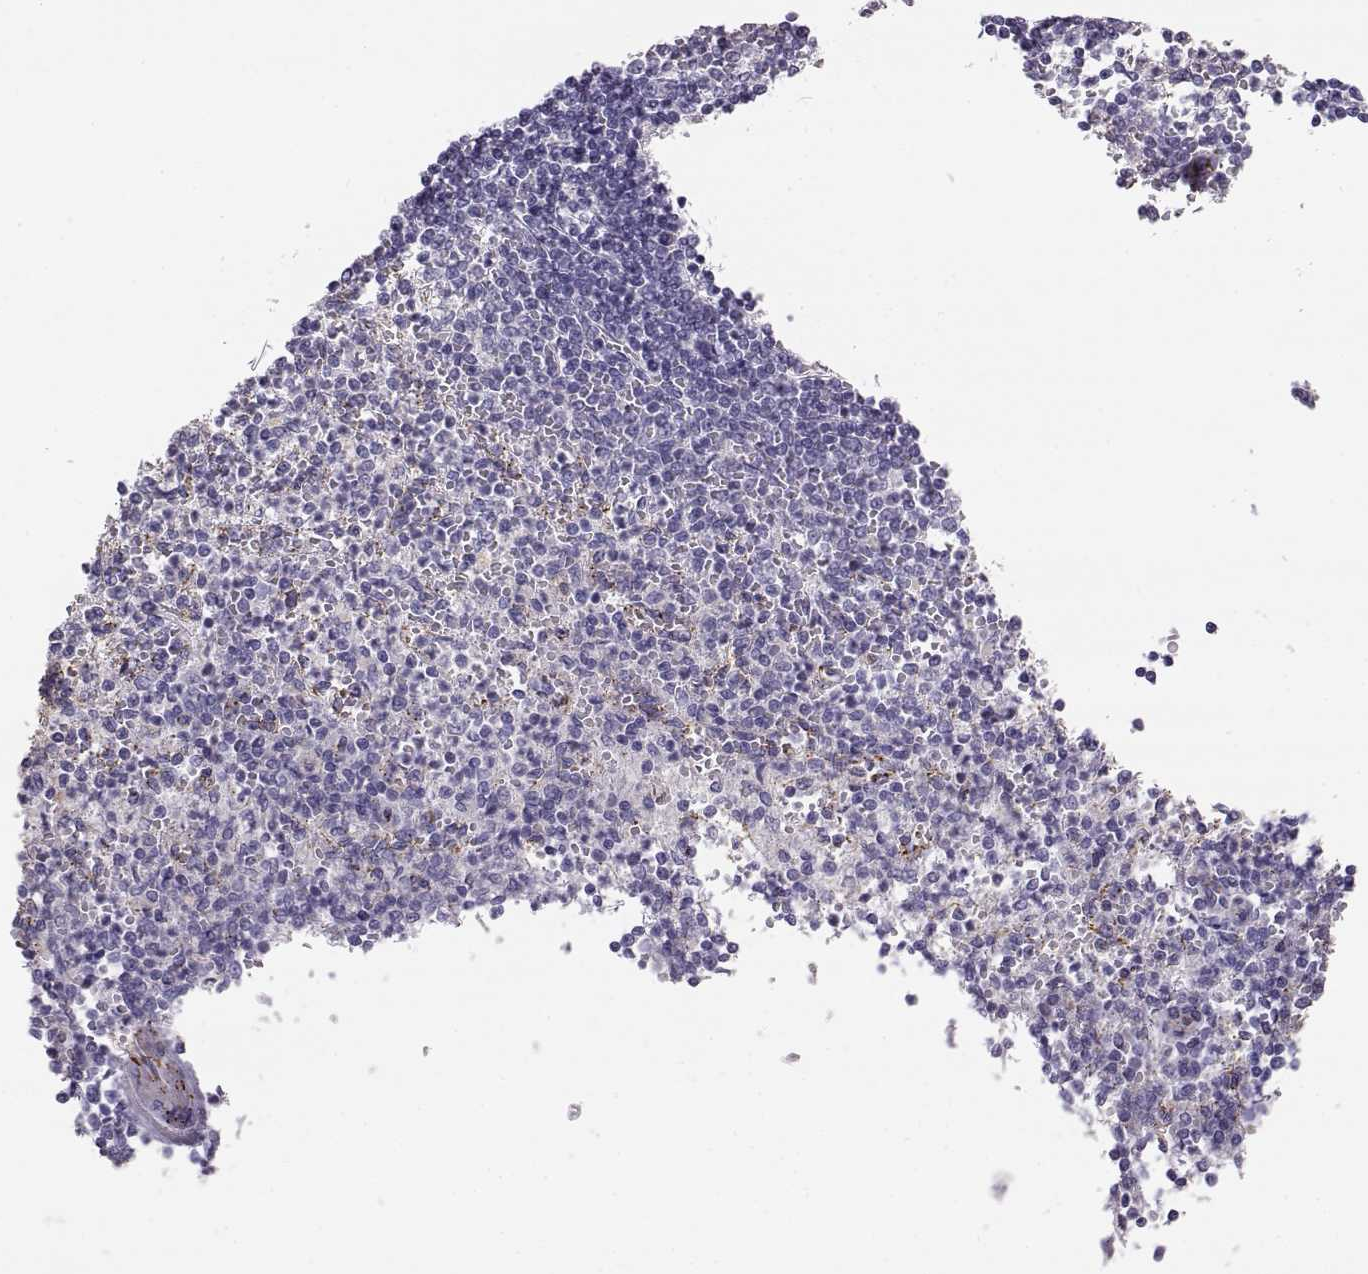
{"staining": {"intensity": "negative", "quantity": "none", "location": "none"}, "tissue": "spleen", "cell_type": "Cells in red pulp", "image_type": "normal", "snomed": [{"axis": "morphology", "description": "Normal tissue, NOS"}, {"axis": "topography", "description": "Spleen"}], "caption": "DAB immunohistochemical staining of normal spleen shows no significant positivity in cells in red pulp.", "gene": "ENDOU", "patient": {"sex": "female", "age": 74}}